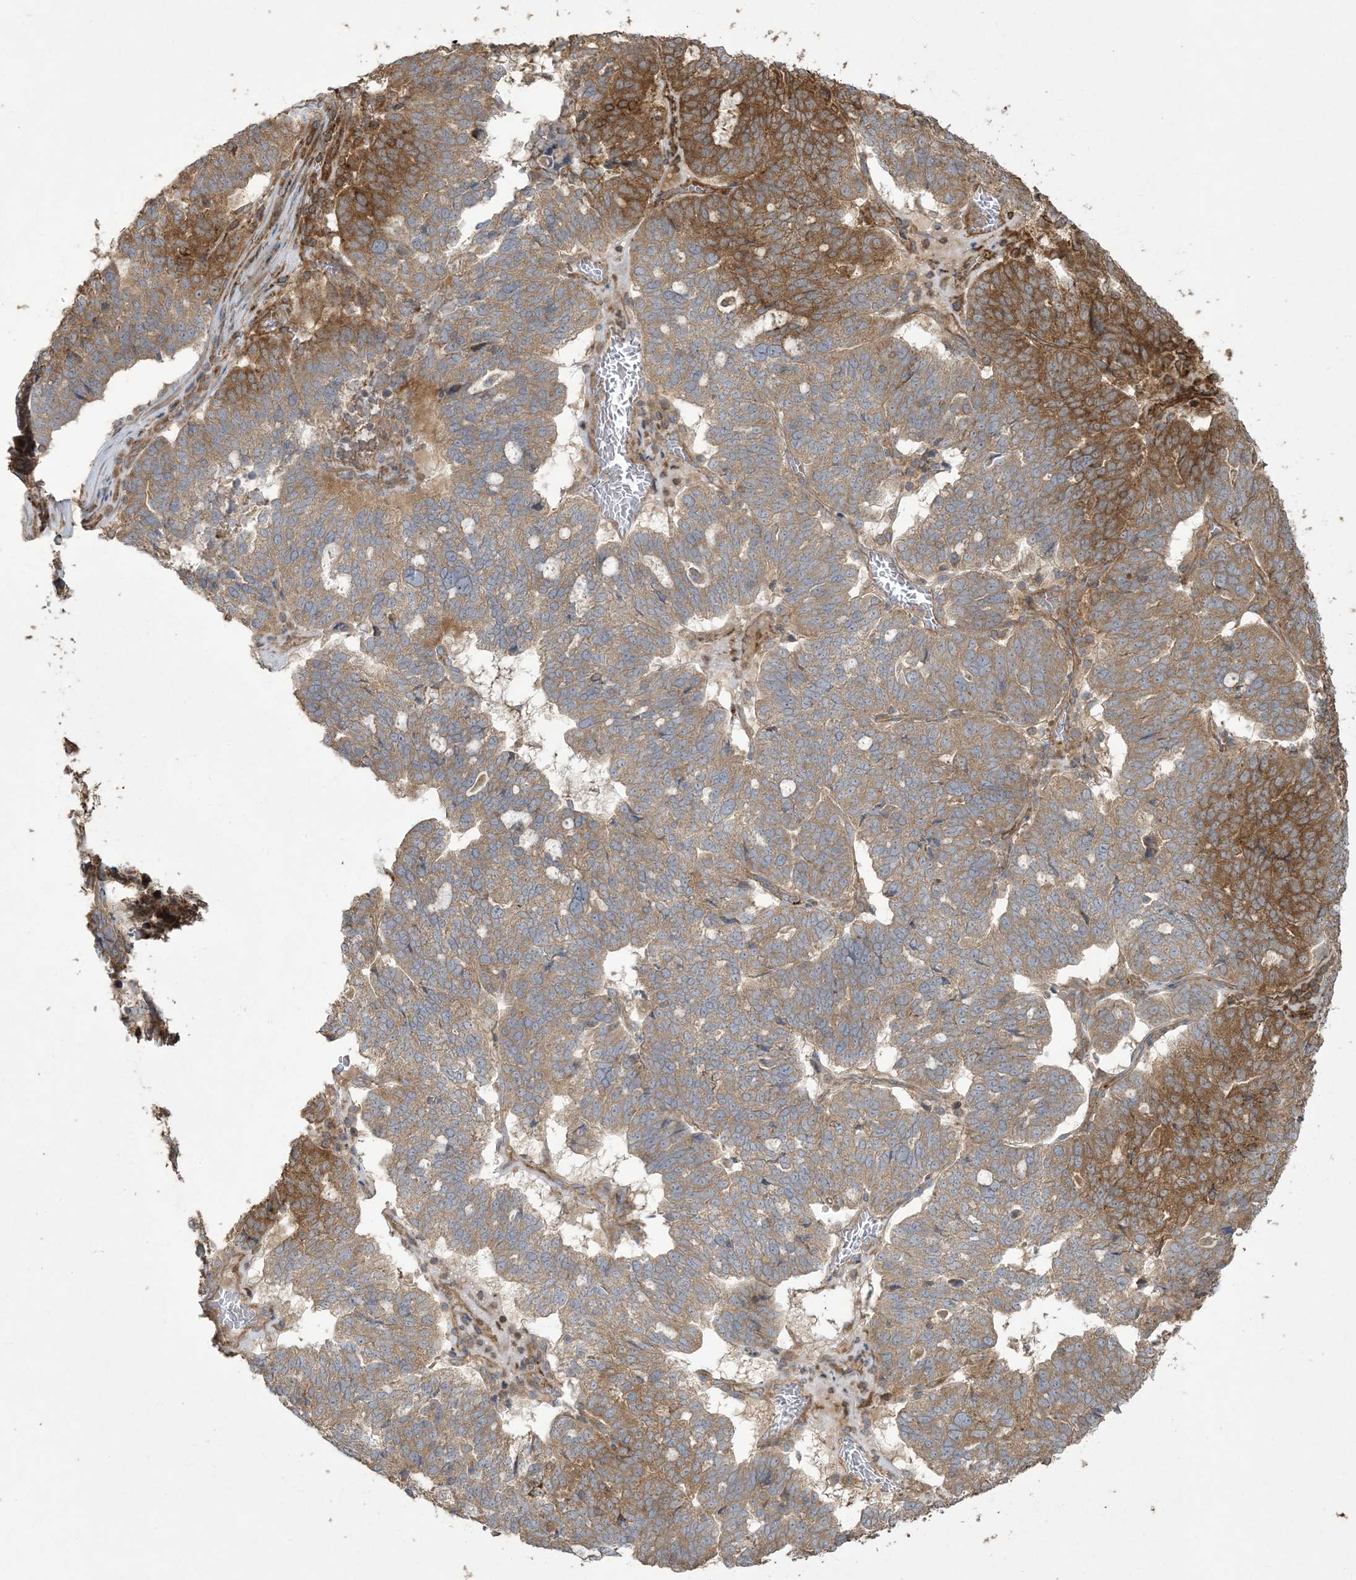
{"staining": {"intensity": "moderate", "quantity": ">75%", "location": "cytoplasmic/membranous"}, "tissue": "ovarian cancer", "cell_type": "Tumor cells", "image_type": "cancer", "snomed": [{"axis": "morphology", "description": "Cystadenocarcinoma, serous, NOS"}, {"axis": "topography", "description": "Ovary"}], "caption": "This is an image of IHC staining of ovarian serous cystadenocarcinoma, which shows moderate expression in the cytoplasmic/membranous of tumor cells.", "gene": "KLHL18", "patient": {"sex": "female", "age": 59}}